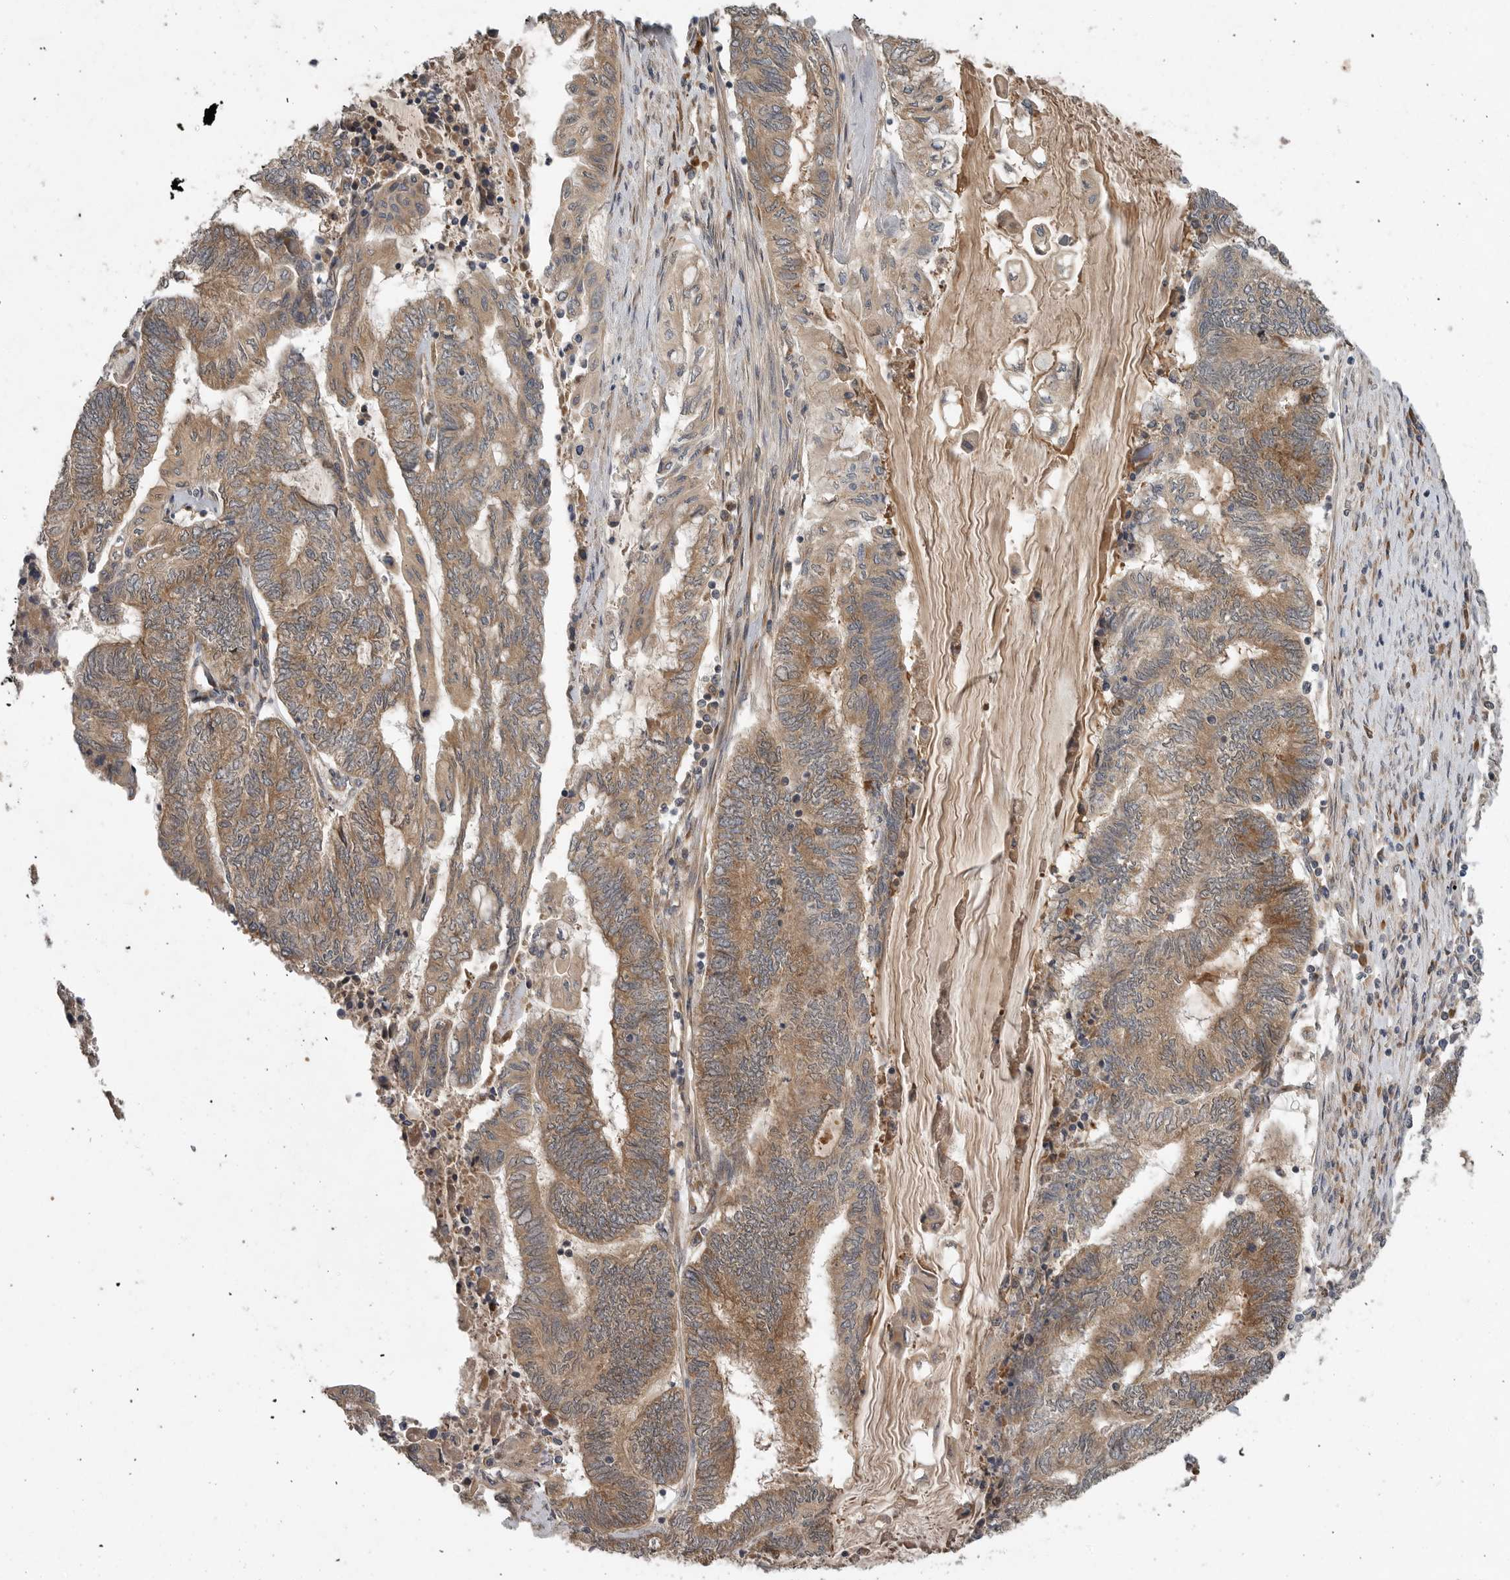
{"staining": {"intensity": "moderate", "quantity": ">75%", "location": "cytoplasmic/membranous"}, "tissue": "endometrial cancer", "cell_type": "Tumor cells", "image_type": "cancer", "snomed": [{"axis": "morphology", "description": "Adenocarcinoma, NOS"}, {"axis": "topography", "description": "Uterus"}, {"axis": "topography", "description": "Endometrium"}], "caption": "High-magnification brightfield microscopy of adenocarcinoma (endometrial) stained with DAB (brown) and counterstained with hematoxylin (blue). tumor cells exhibit moderate cytoplasmic/membranous expression is present in approximately>75% of cells. (DAB = brown stain, brightfield microscopy at high magnification).", "gene": "OSBPL9", "patient": {"sex": "female", "age": 70}}